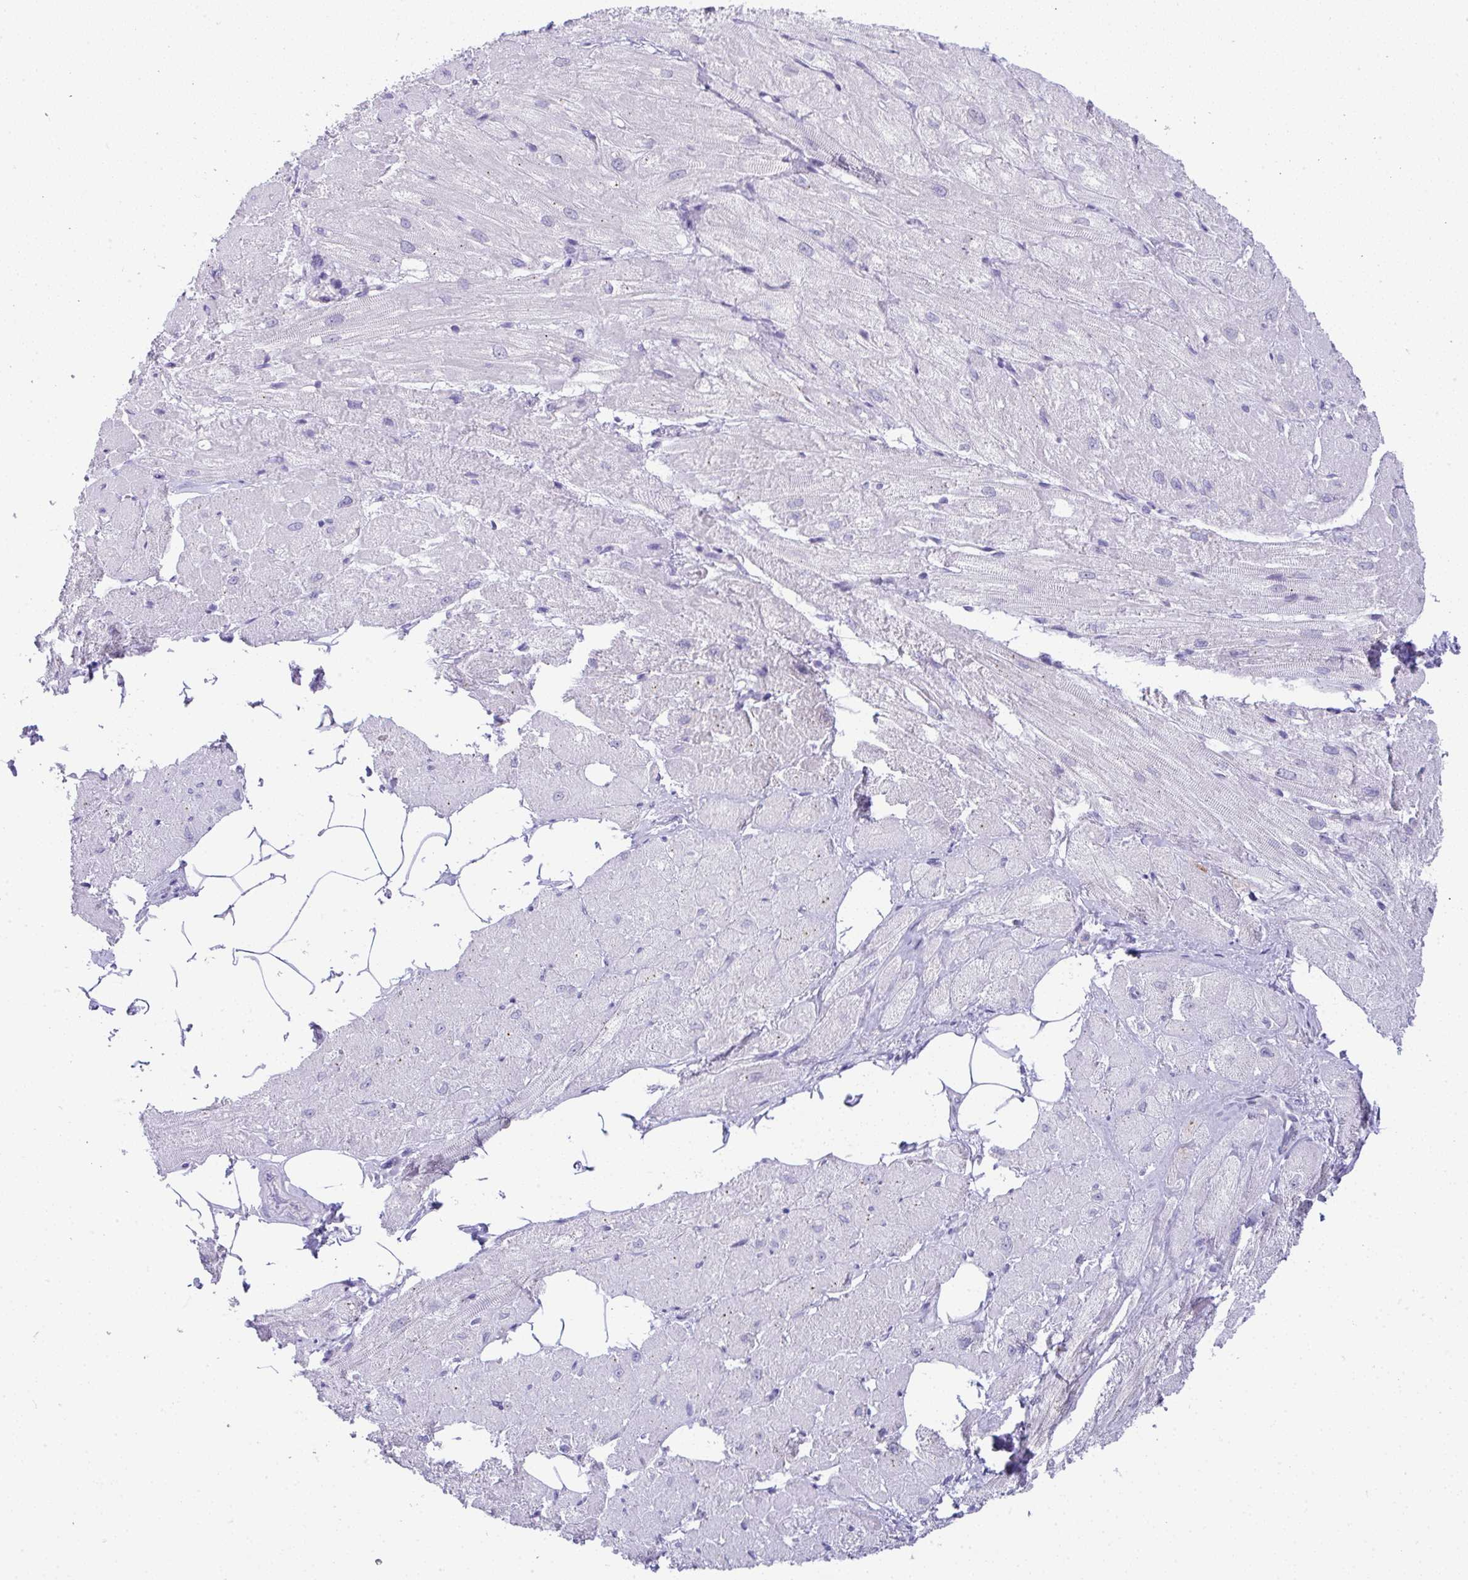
{"staining": {"intensity": "negative", "quantity": "none", "location": "none"}, "tissue": "heart muscle", "cell_type": "Cardiomyocytes", "image_type": "normal", "snomed": [{"axis": "morphology", "description": "Normal tissue, NOS"}, {"axis": "topography", "description": "Heart"}], "caption": "DAB (3,3'-diaminobenzidine) immunohistochemical staining of normal human heart muscle reveals no significant expression in cardiomyocytes.", "gene": "FAM177A1", "patient": {"sex": "male", "age": 62}}